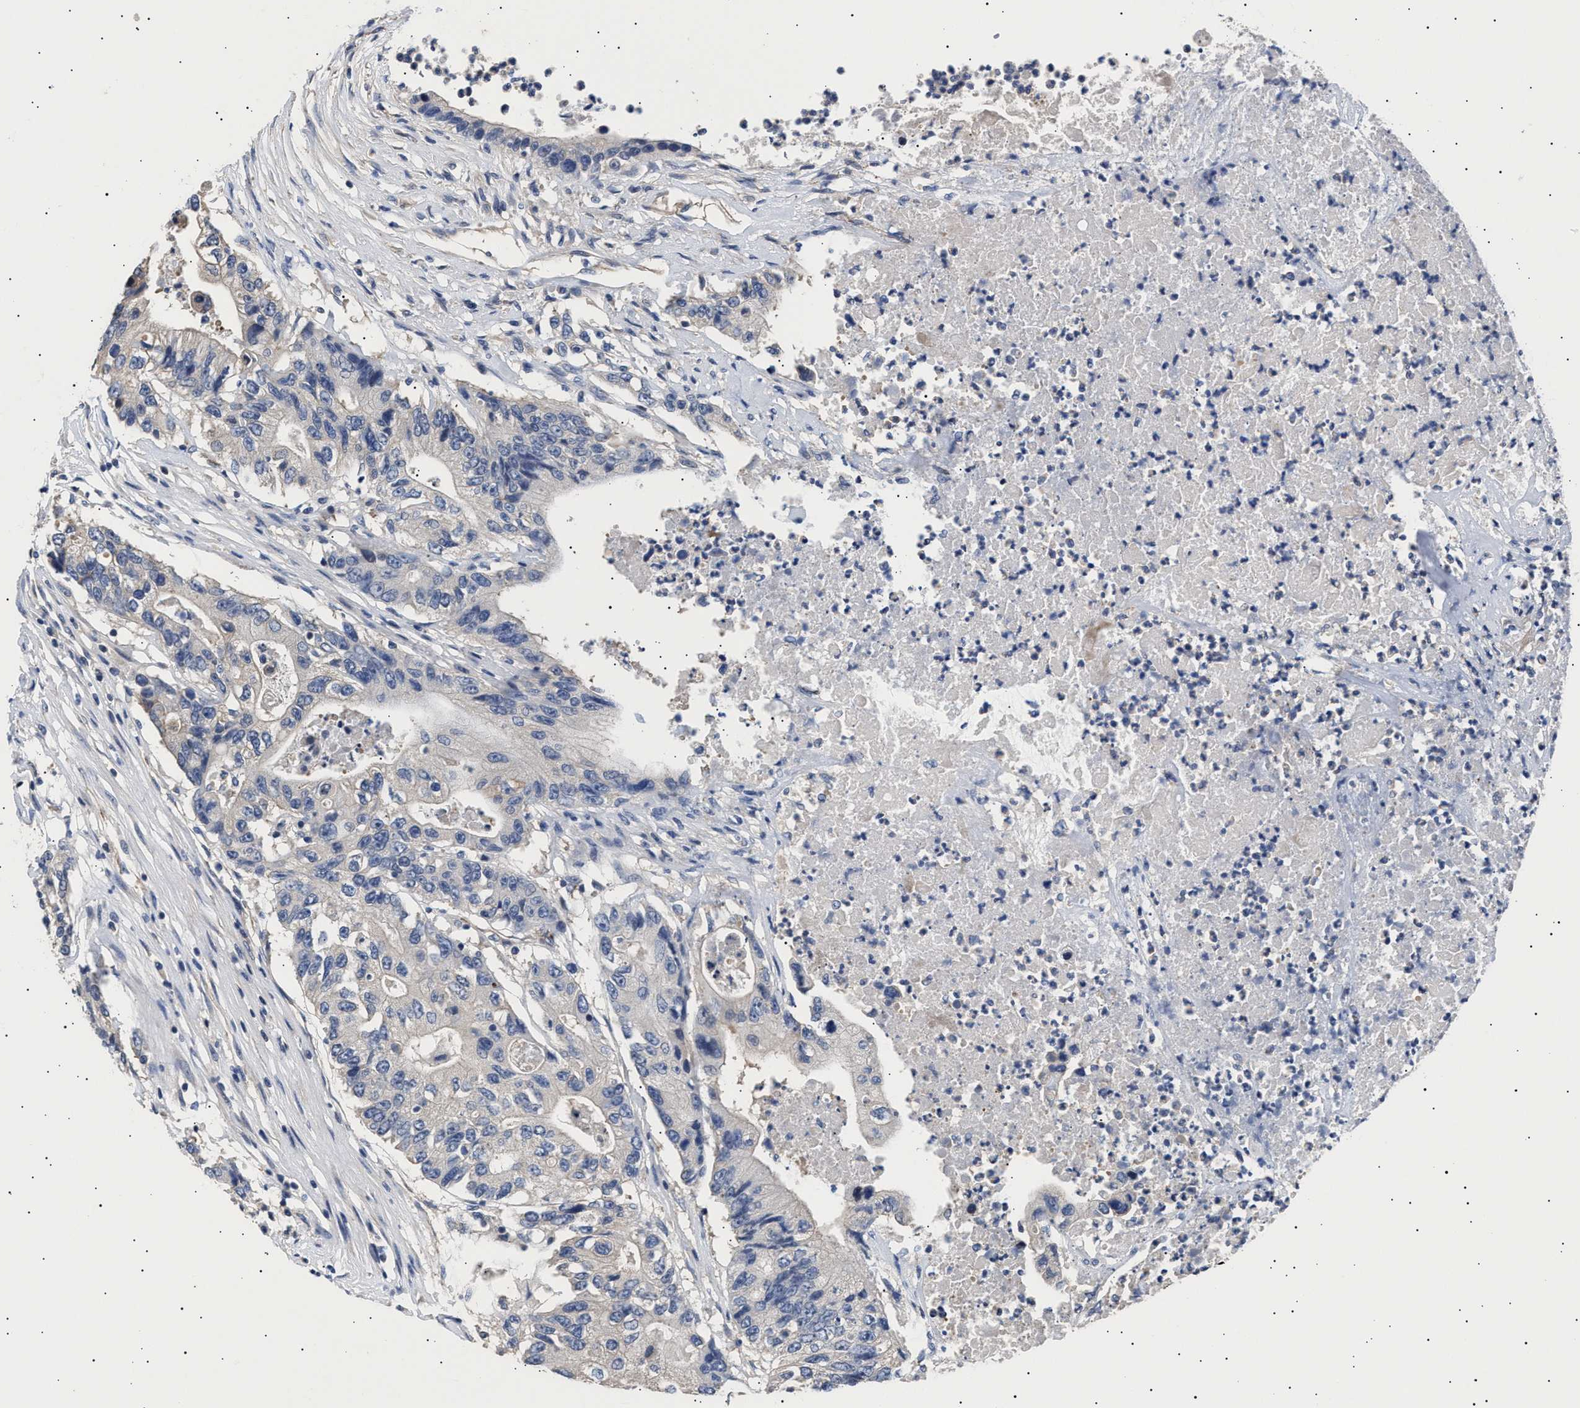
{"staining": {"intensity": "negative", "quantity": "none", "location": "none"}, "tissue": "colorectal cancer", "cell_type": "Tumor cells", "image_type": "cancer", "snomed": [{"axis": "morphology", "description": "Adenocarcinoma, NOS"}, {"axis": "topography", "description": "Colon"}], "caption": "High magnification brightfield microscopy of adenocarcinoma (colorectal) stained with DAB (brown) and counterstained with hematoxylin (blue): tumor cells show no significant positivity. Nuclei are stained in blue.", "gene": "HEMGN", "patient": {"sex": "female", "age": 77}}